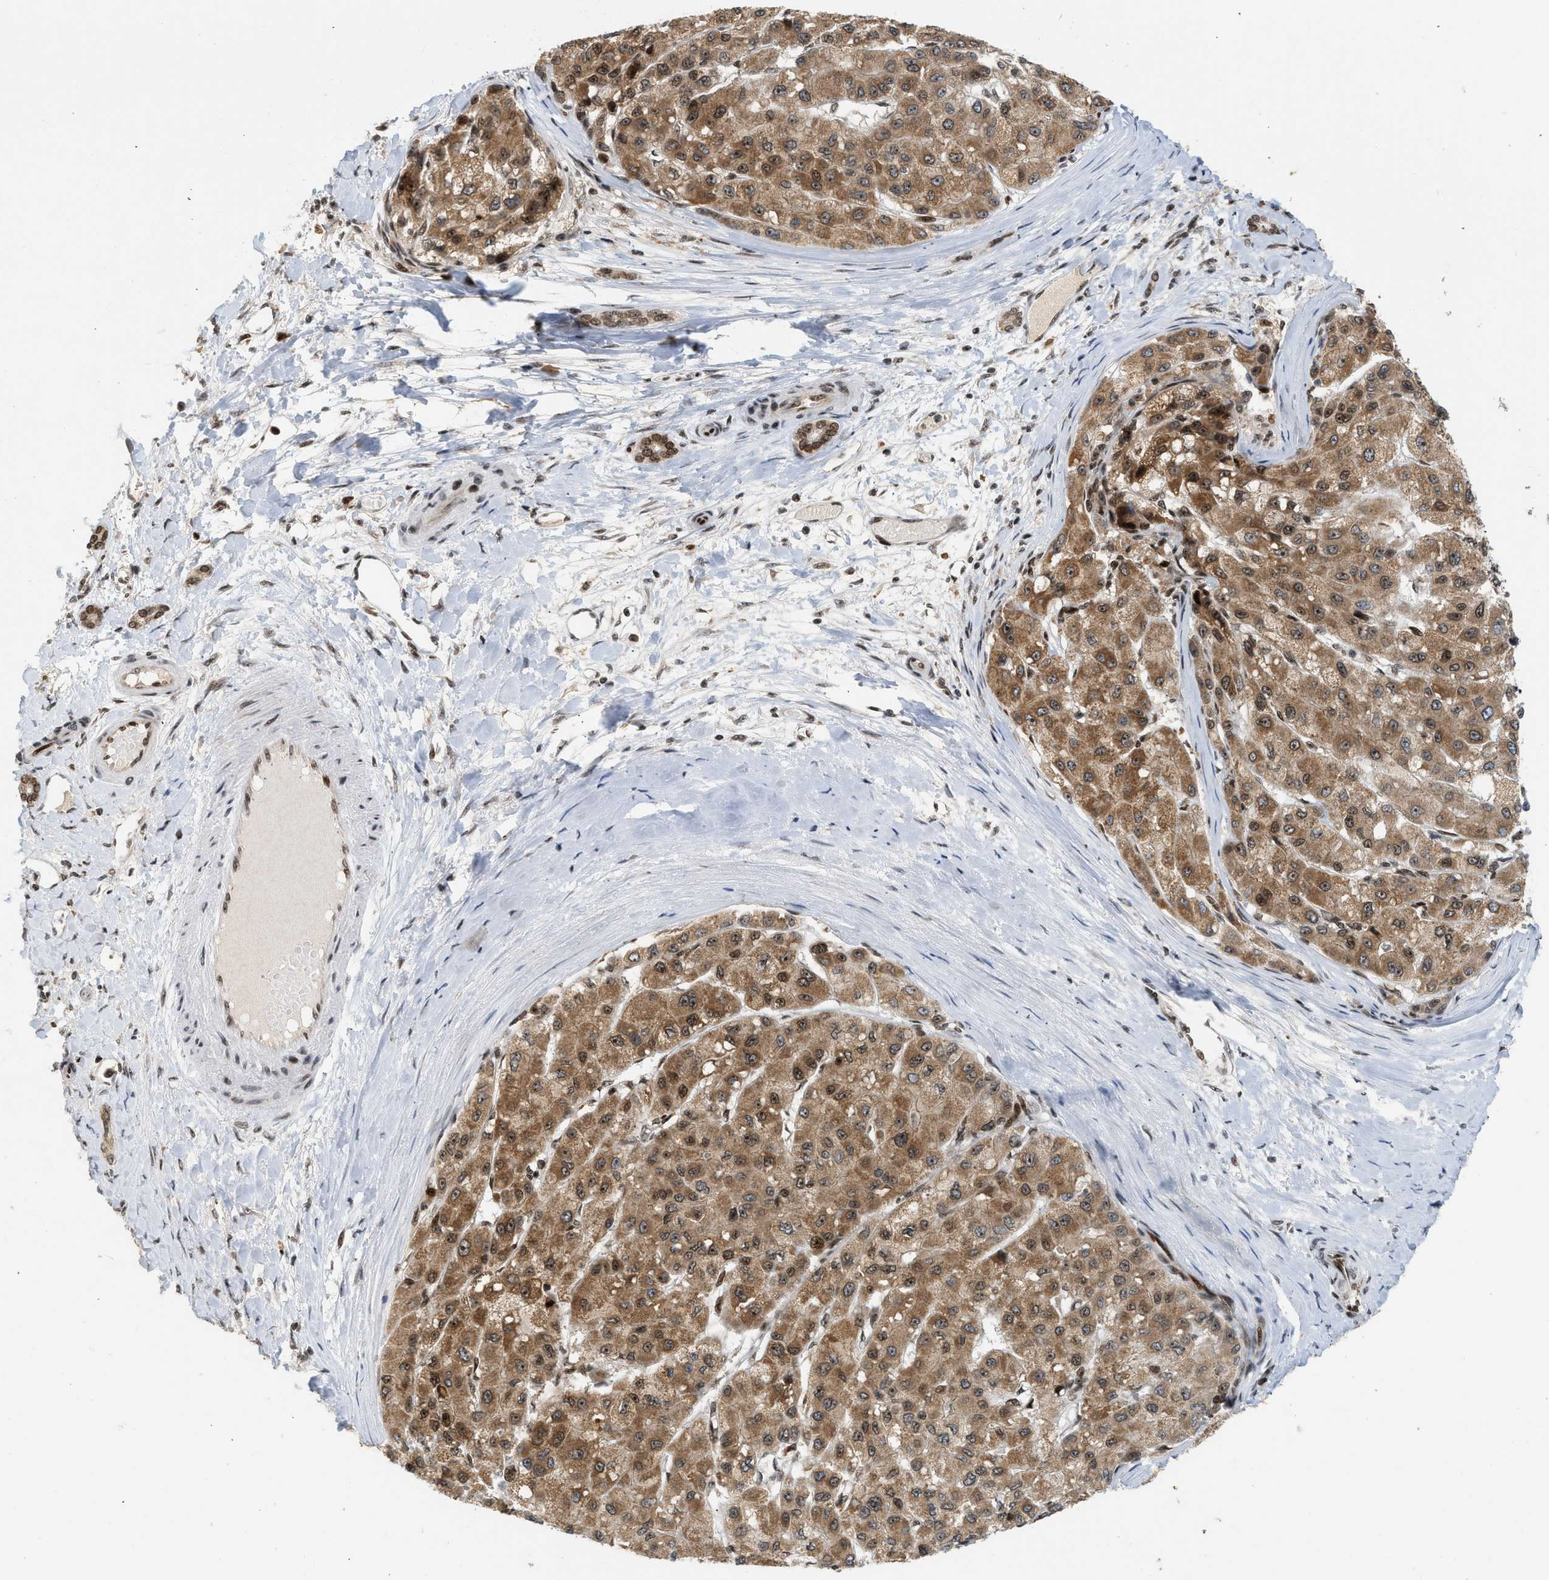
{"staining": {"intensity": "moderate", "quantity": ">75%", "location": "cytoplasmic/membranous,nuclear"}, "tissue": "liver cancer", "cell_type": "Tumor cells", "image_type": "cancer", "snomed": [{"axis": "morphology", "description": "Carcinoma, Hepatocellular, NOS"}, {"axis": "topography", "description": "Liver"}], "caption": "DAB (3,3'-diaminobenzidine) immunohistochemical staining of liver cancer demonstrates moderate cytoplasmic/membranous and nuclear protein expression in about >75% of tumor cells.", "gene": "ZNF22", "patient": {"sex": "male", "age": 80}}